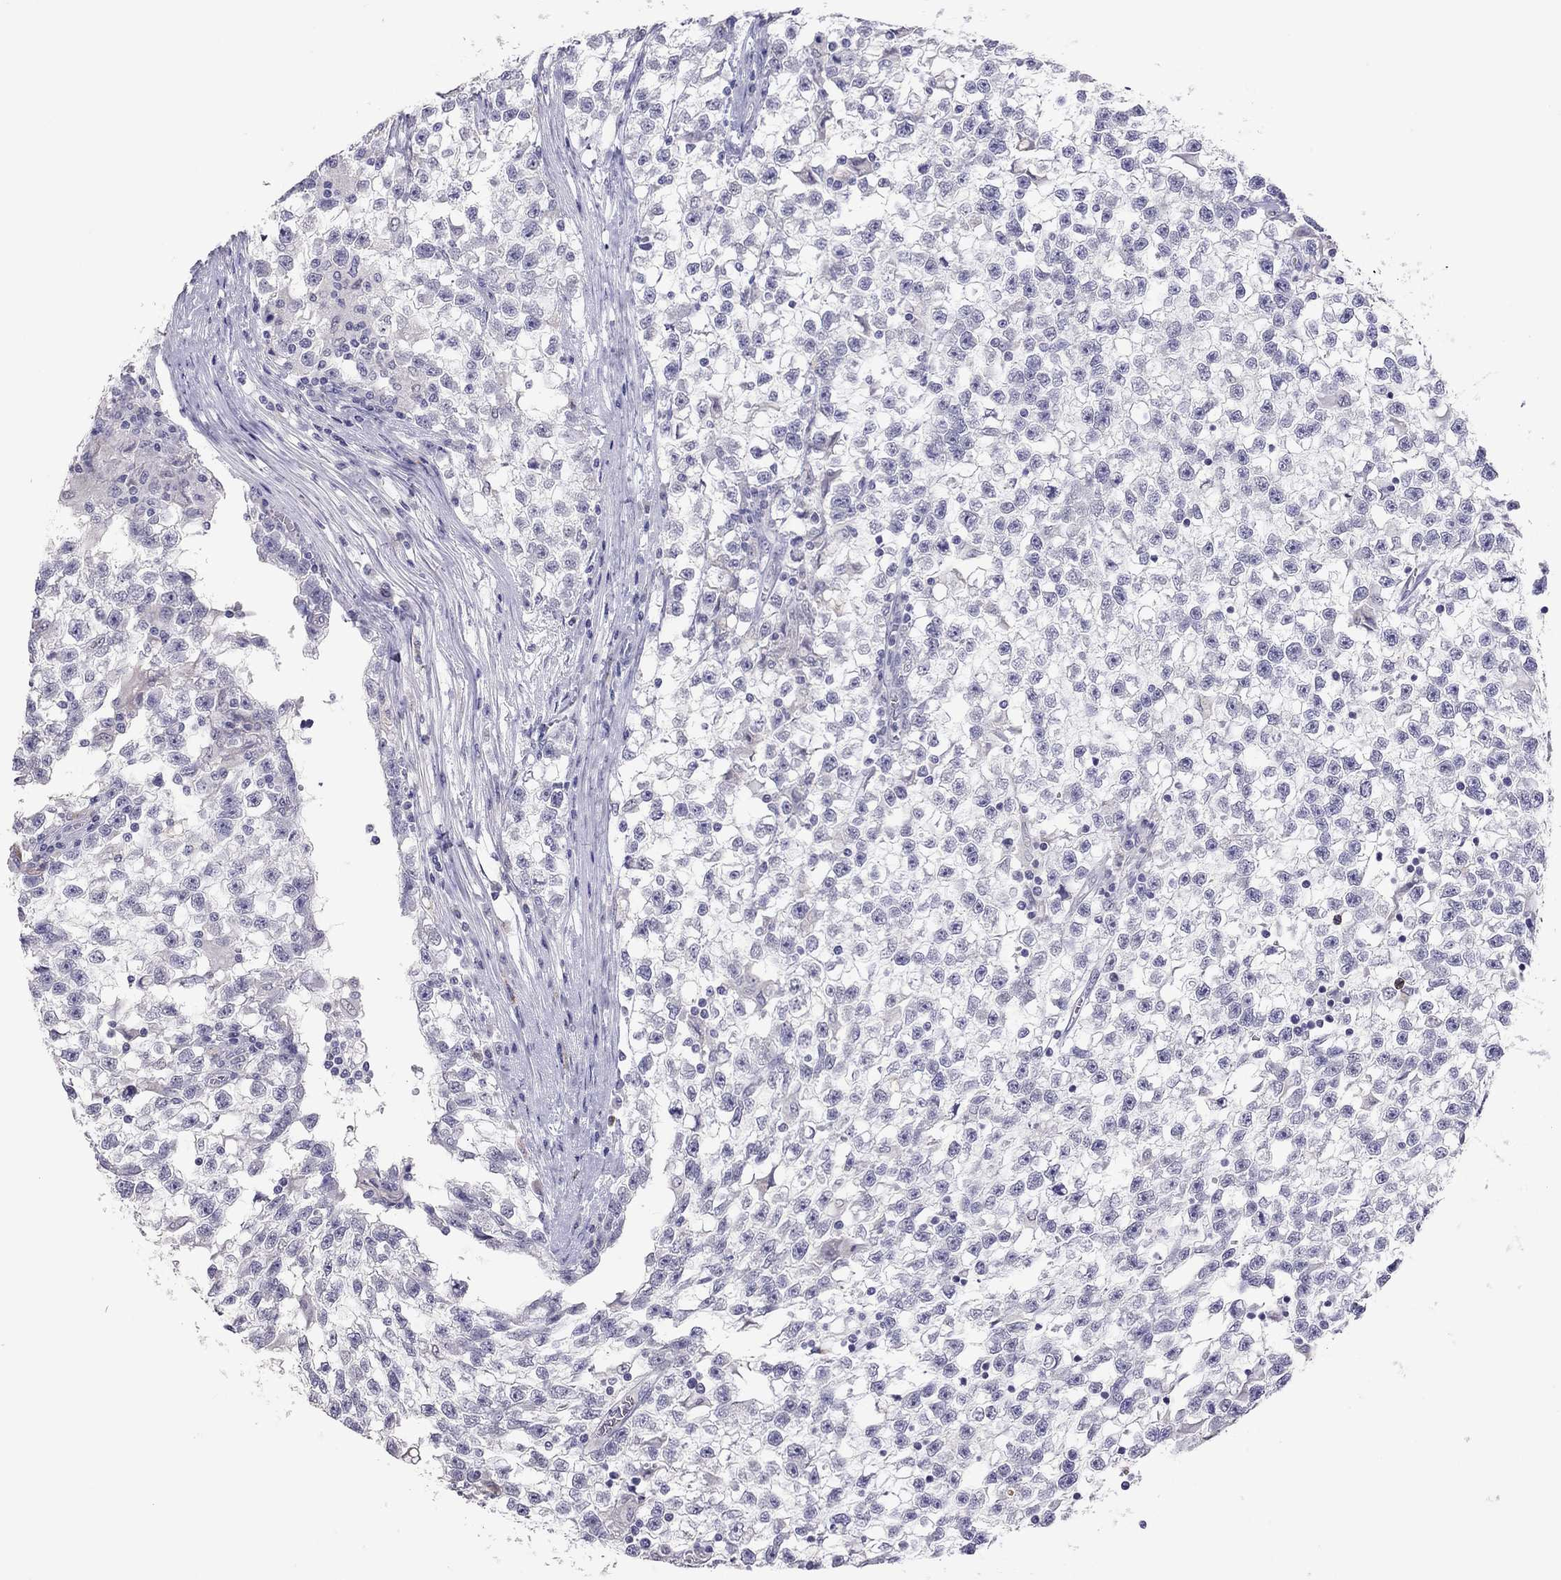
{"staining": {"intensity": "negative", "quantity": "none", "location": "none"}, "tissue": "testis cancer", "cell_type": "Tumor cells", "image_type": "cancer", "snomed": [{"axis": "morphology", "description": "Seminoma, NOS"}, {"axis": "topography", "description": "Testis"}], "caption": "High magnification brightfield microscopy of testis cancer stained with DAB (brown) and counterstained with hematoxylin (blue): tumor cells show no significant expression.", "gene": "SLAMF1", "patient": {"sex": "male", "age": 31}}